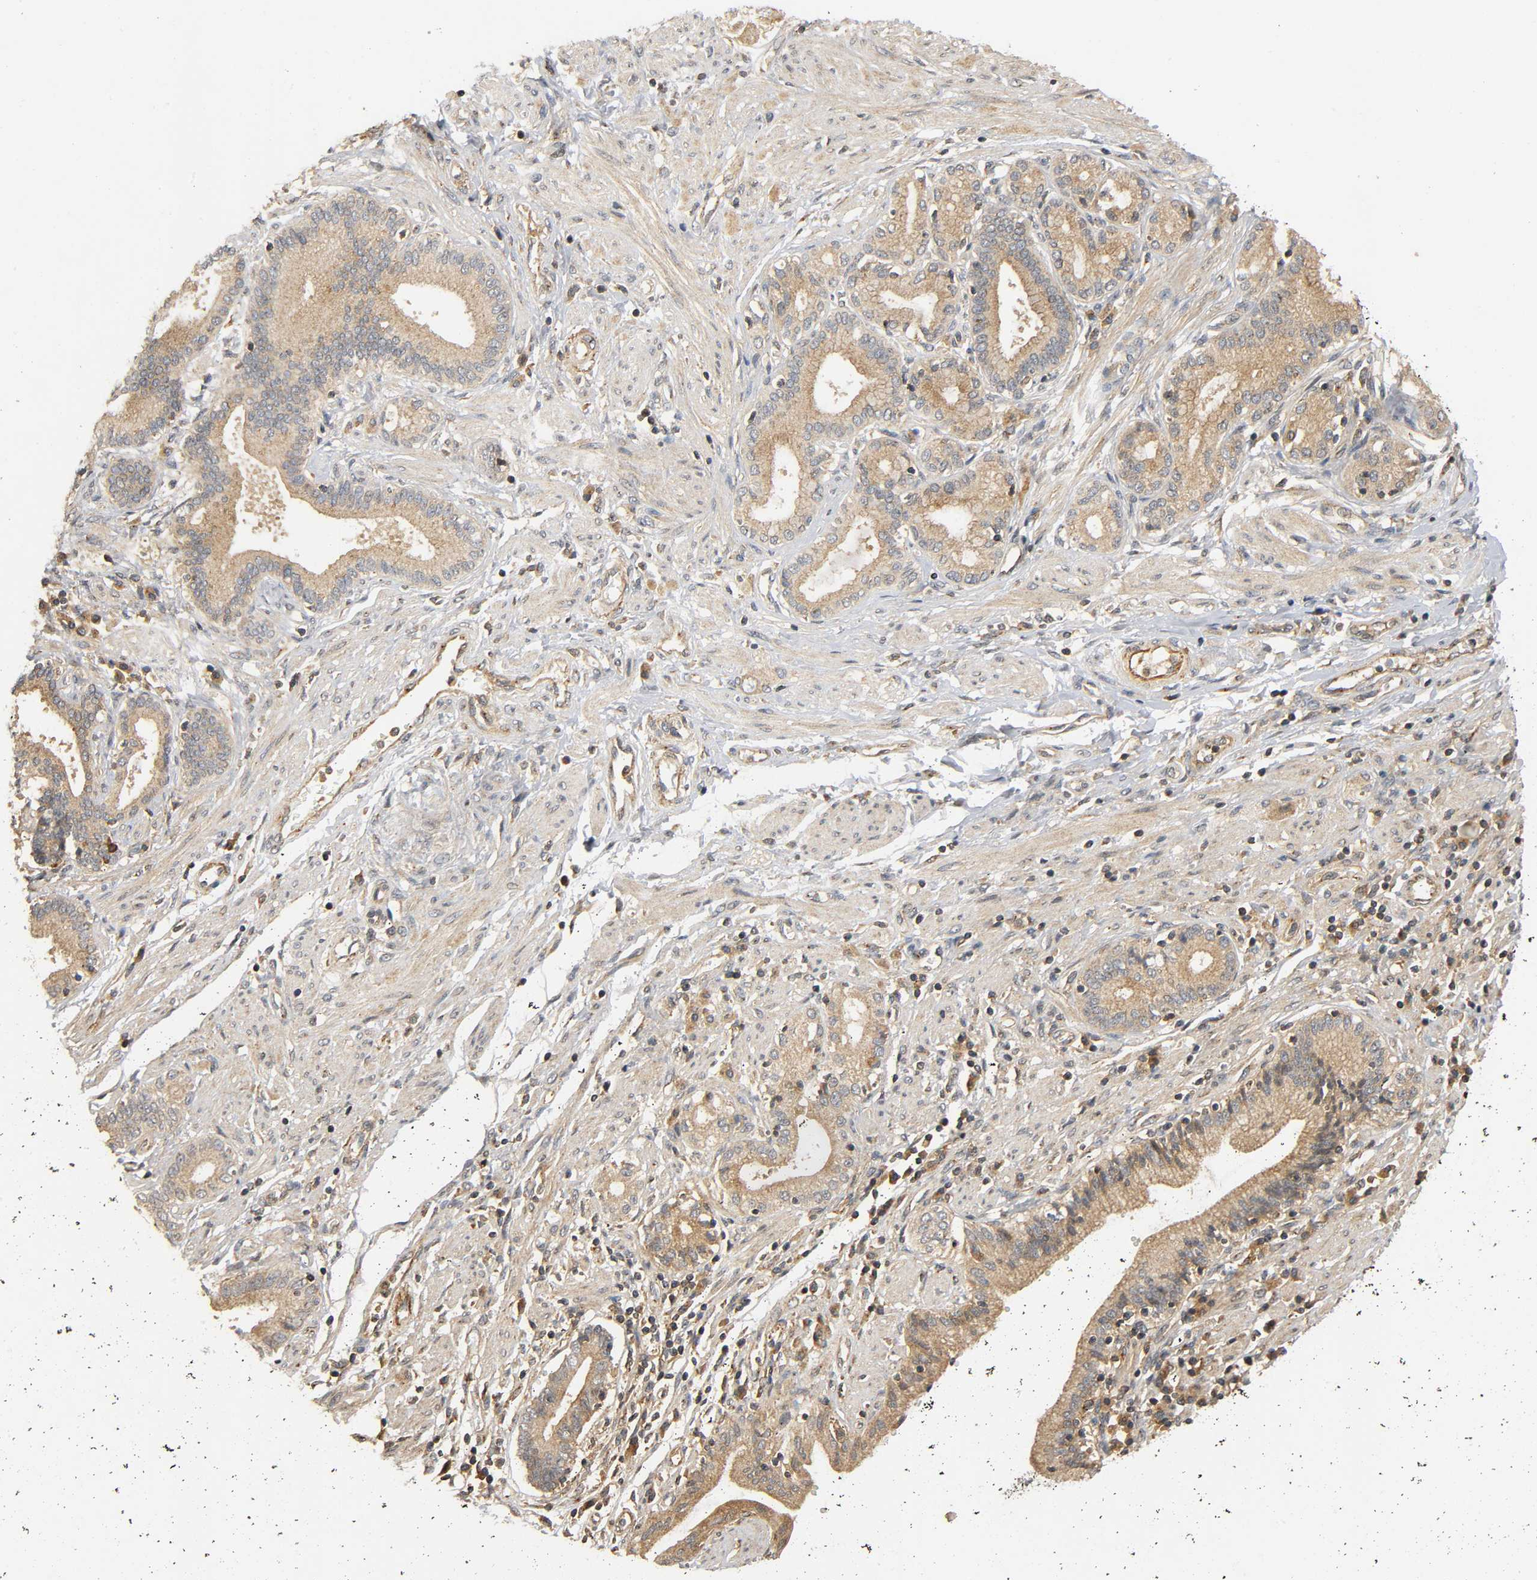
{"staining": {"intensity": "moderate", "quantity": ">75%", "location": "cytoplasmic/membranous"}, "tissue": "pancreatic cancer", "cell_type": "Tumor cells", "image_type": "cancer", "snomed": [{"axis": "morphology", "description": "Adenocarcinoma, NOS"}, {"axis": "topography", "description": "Pancreas"}], "caption": "A high-resolution image shows immunohistochemistry staining of pancreatic cancer, which demonstrates moderate cytoplasmic/membranous staining in about >75% of tumor cells. The protein of interest is shown in brown color, while the nuclei are stained blue.", "gene": "IKBKB", "patient": {"sex": "female", "age": 48}}